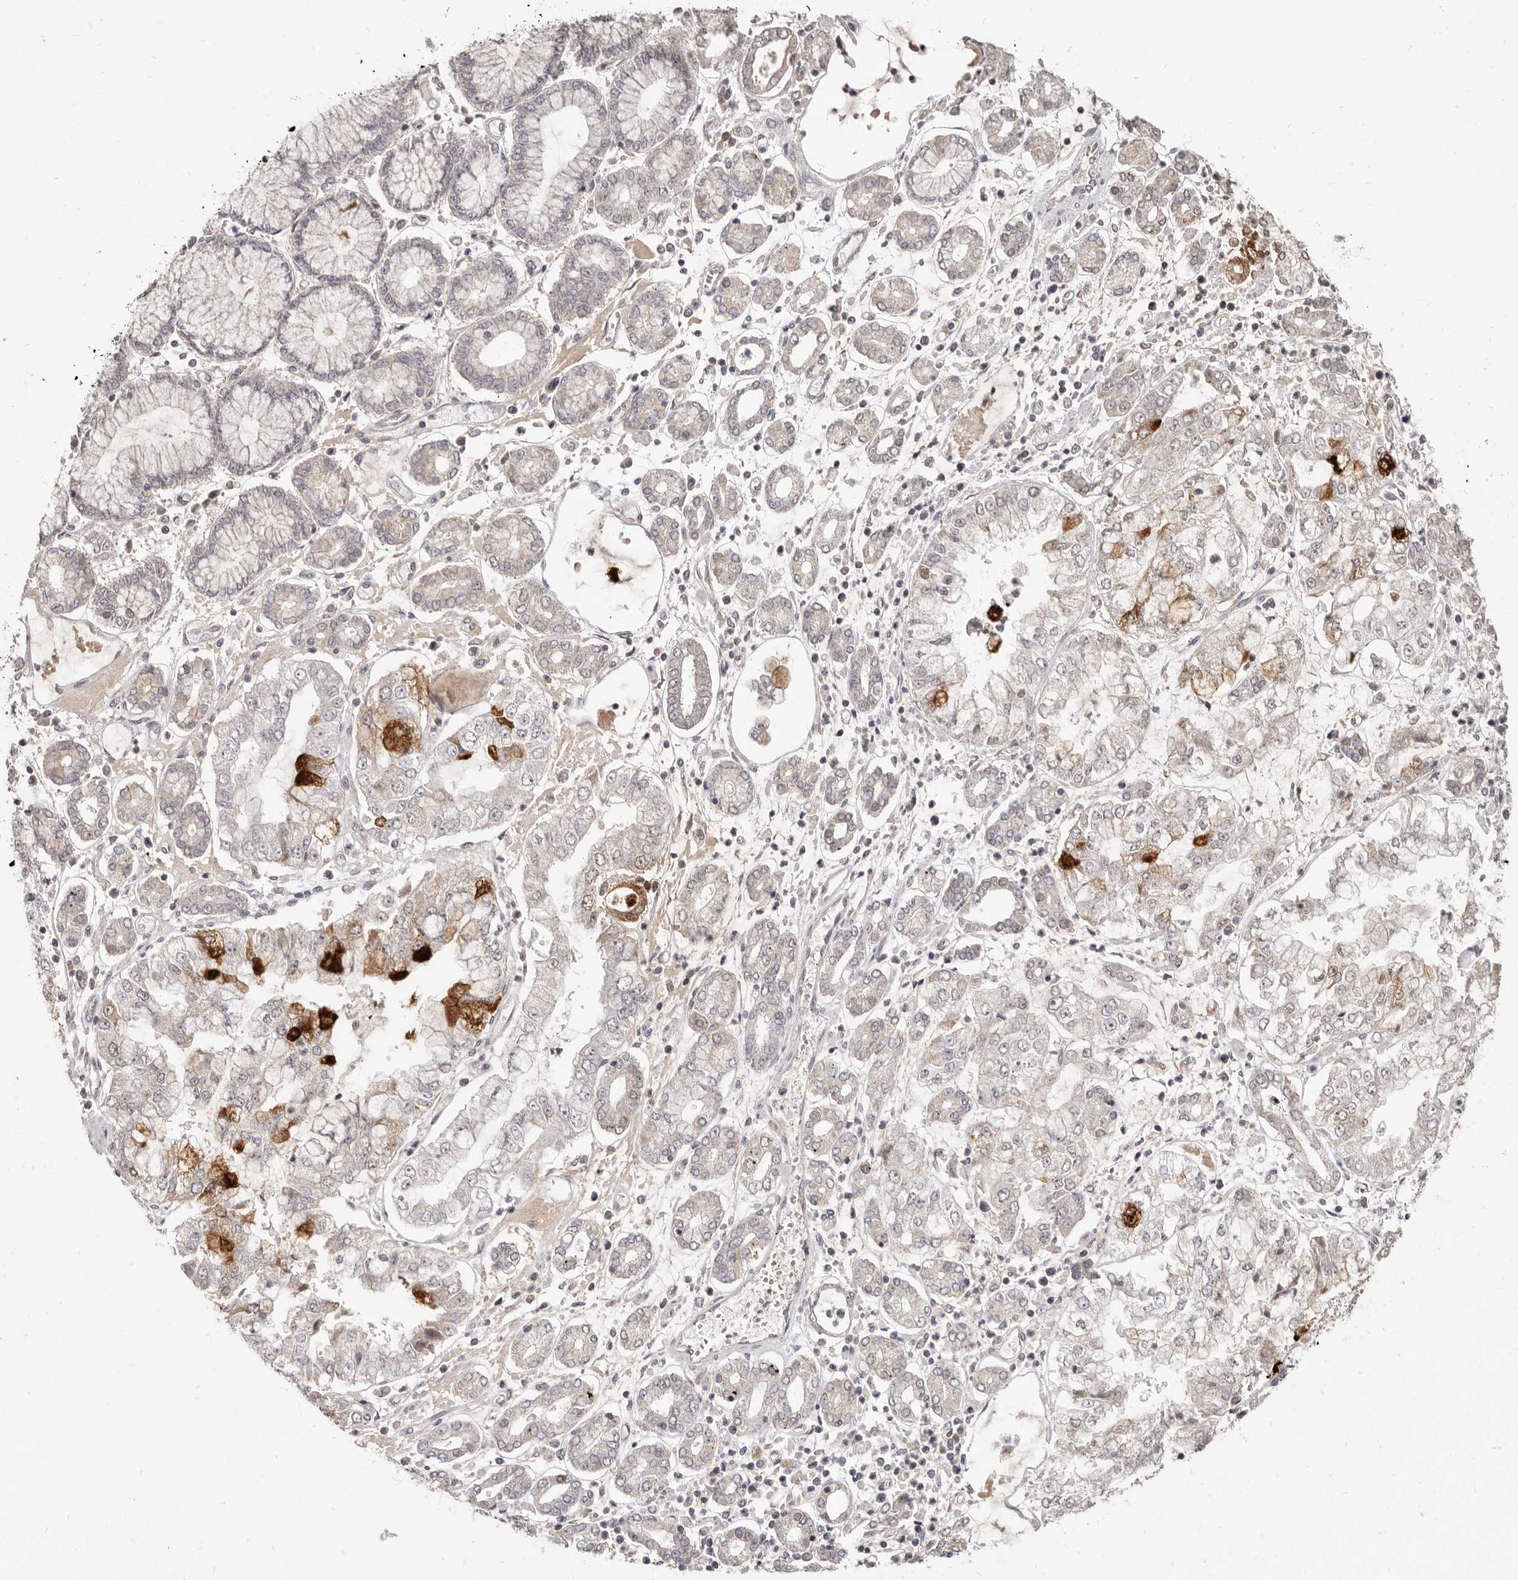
{"staining": {"intensity": "moderate", "quantity": "<25%", "location": "cytoplasmic/membranous"}, "tissue": "stomach cancer", "cell_type": "Tumor cells", "image_type": "cancer", "snomed": [{"axis": "morphology", "description": "Adenocarcinoma, NOS"}, {"axis": "topography", "description": "Stomach"}], "caption": "The image demonstrates immunohistochemical staining of stomach cancer (adenocarcinoma). There is moderate cytoplasmic/membranous expression is appreciated in approximately <25% of tumor cells.", "gene": "LINGO2", "patient": {"sex": "male", "age": 76}}